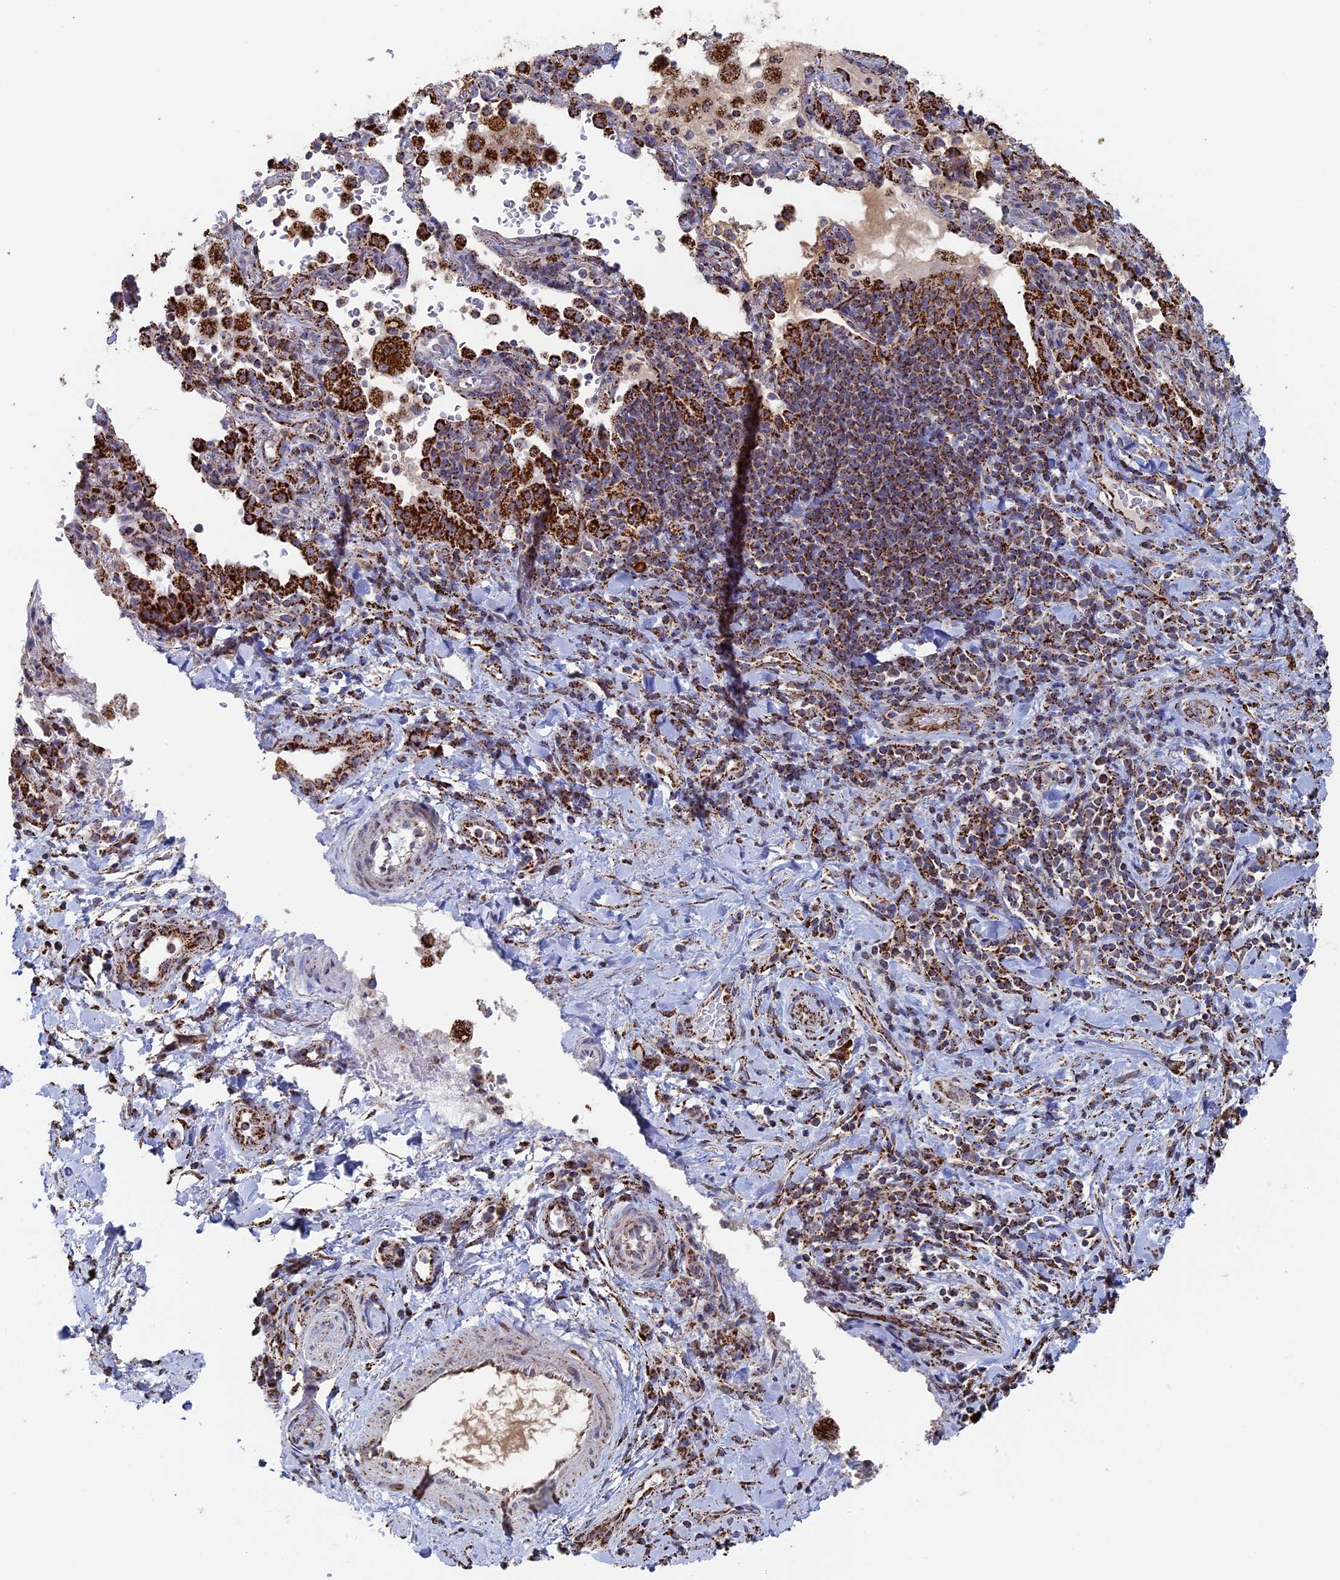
{"staining": {"intensity": "weak", "quantity": "25%-75%", "location": "cytoplasmic/membranous"}, "tissue": "adipose tissue", "cell_type": "Adipocytes", "image_type": "normal", "snomed": [{"axis": "morphology", "description": "Normal tissue, NOS"}, {"axis": "morphology", "description": "Squamous cell carcinoma, NOS"}, {"axis": "topography", "description": "Bronchus"}, {"axis": "topography", "description": "Lung"}], "caption": "Immunohistochemistry micrograph of benign adipose tissue: human adipose tissue stained using IHC displays low levels of weak protein expression localized specifically in the cytoplasmic/membranous of adipocytes, appearing as a cytoplasmic/membranous brown color.", "gene": "SEC24D", "patient": {"sex": "male", "age": 64}}